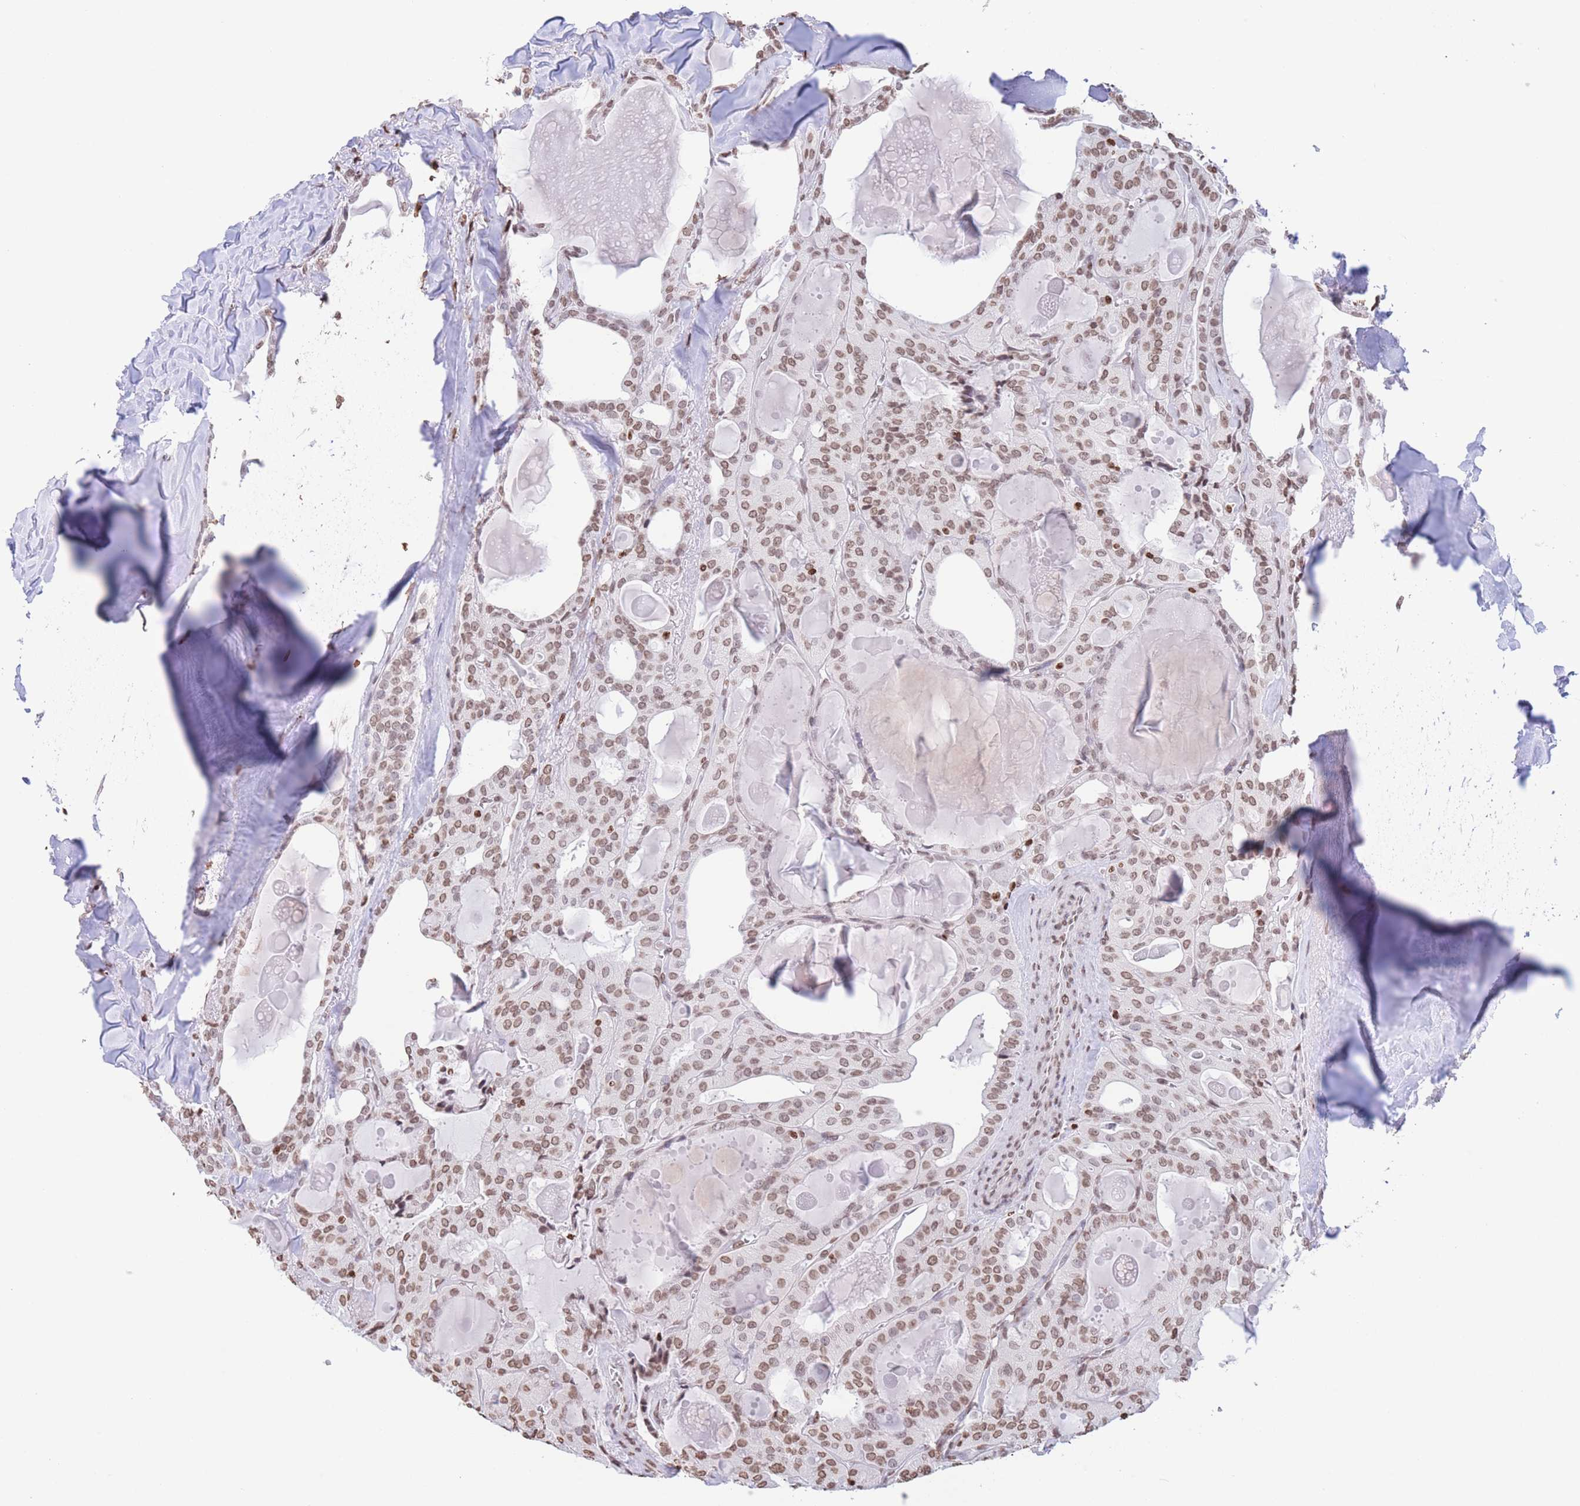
{"staining": {"intensity": "moderate", "quantity": ">75%", "location": "nuclear"}, "tissue": "thyroid cancer", "cell_type": "Tumor cells", "image_type": "cancer", "snomed": [{"axis": "morphology", "description": "Papillary adenocarcinoma, NOS"}, {"axis": "topography", "description": "Thyroid gland"}], "caption": "An image showing moderate nuclear positivity in approximately >75% of tumor cells in thyroid papillary adenocarcinoma, as visualized by brown immunohistochemical staining.", "gene": "H2BC11", "patient": {"sex": "male", "age": 52}}